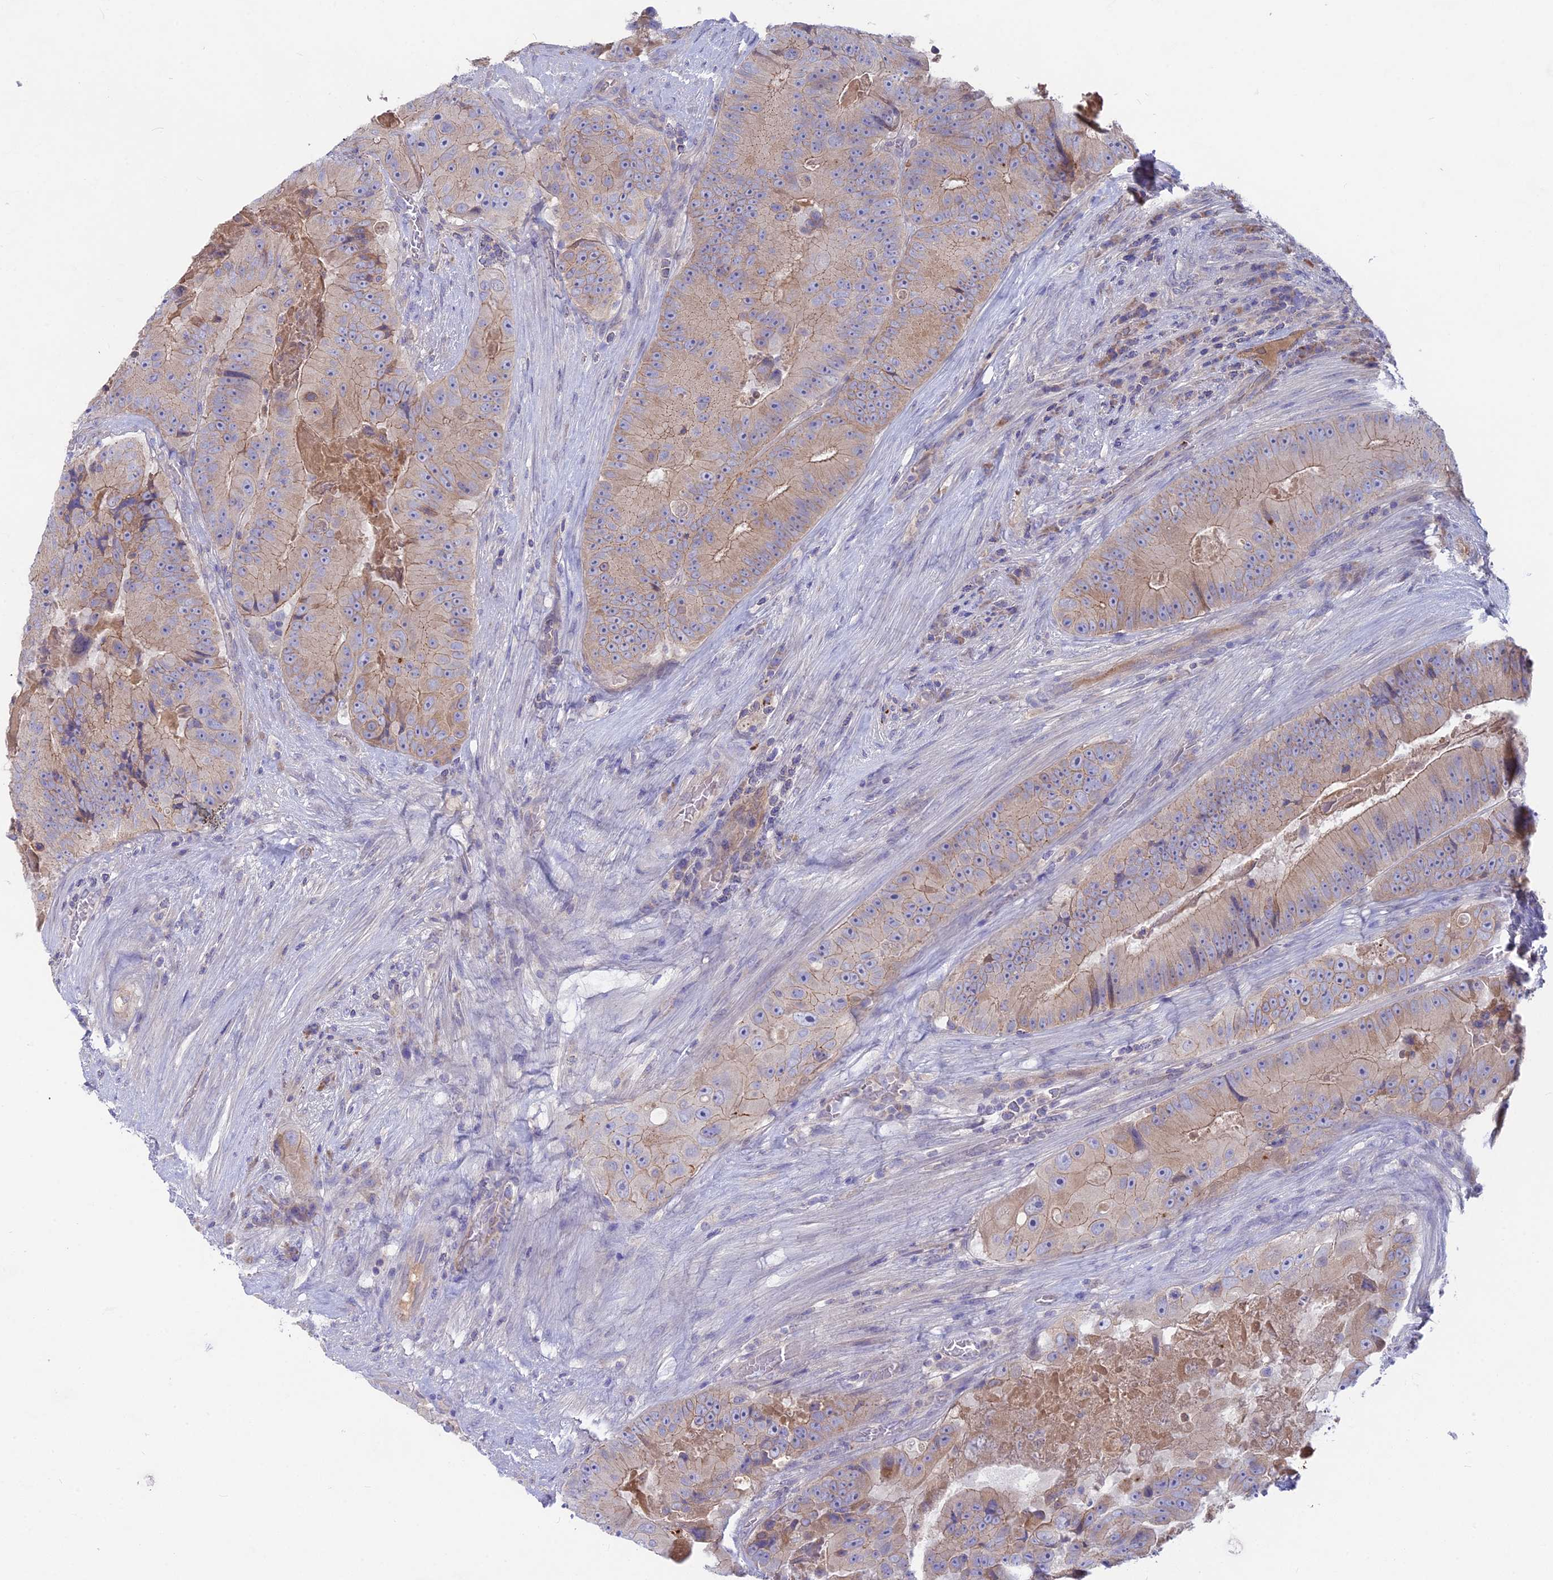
{"staining": {"intensity": "moderate", "quantity": "<25%", "location": "cytoplasmic/membranous"}, "tissue": "colorectal cancer", "cell_type": "Tumor cells", "image_type": "cancer", "snomed": [{"axis": "morphology", "description": "Adenocarcinoma, NOS"}, {"axis": "topography", "description": "Colon"}], "caption": "Moderate cytoplasmic/membranous protein positivity is identified in about <25% of tumor cells in colorectal cancer (adenocarcinoma).", "gene": "PZP", "patient": {"sex": "female", "age": 86}}